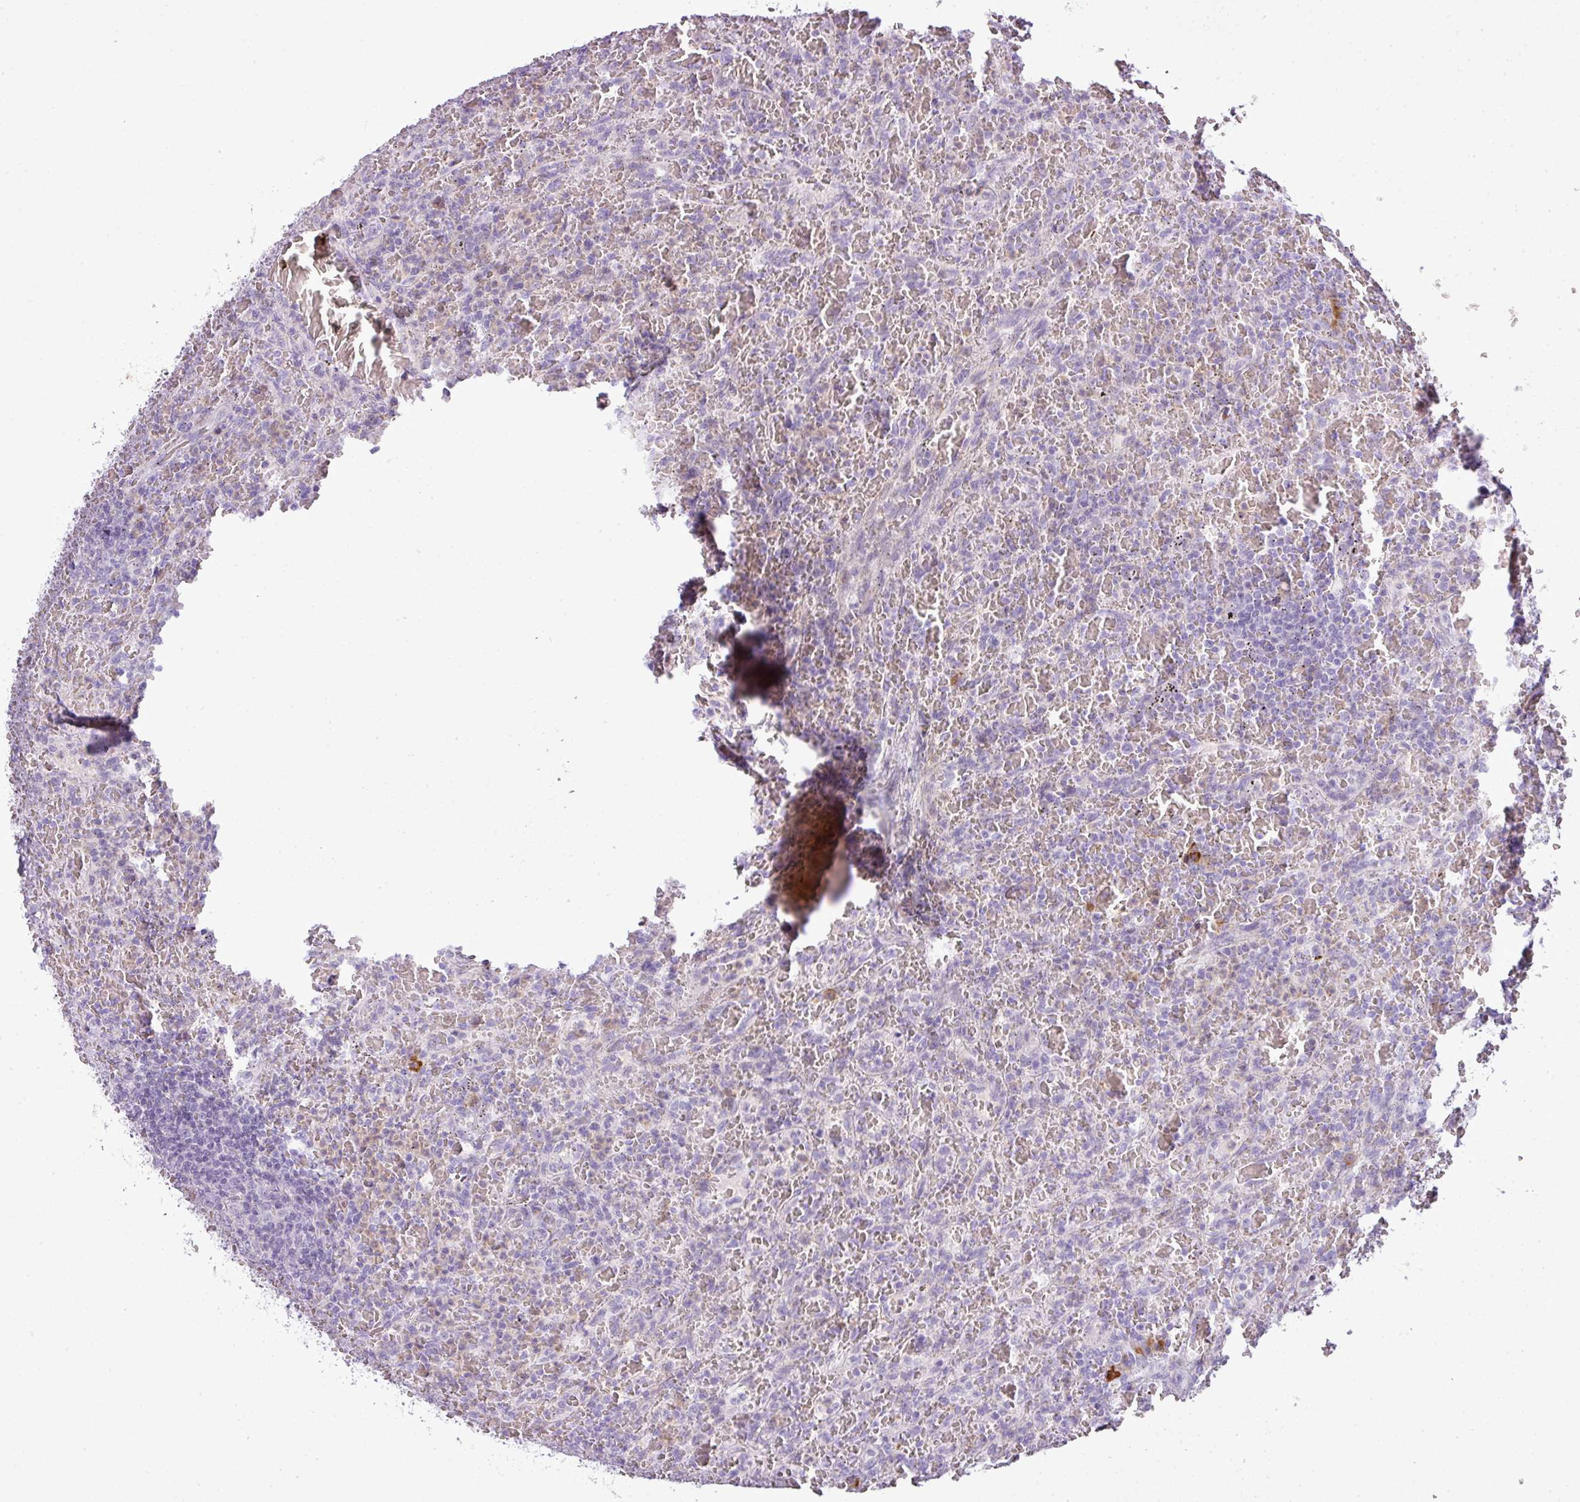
{"staining": {"intensity": "negative", "quantity": "none", "location": "none"}, "tissue": "lymphoma", "cell_type": "Tumor cells", "image_type": "cancer", "snomed": [{"axis": "morphology", "description": "Malignant lymphoma, non-Hodgkin's type, Low grade"}, {"axis": "topography", "description": "Spleen"}], "caption": "Immunohistochemistry (IHC) histopathology image of human malignant lymphoma, non-Hodgkin's type (low-grade) stained for a protein (brown), which shows no staining in tumor cells. Brightfield microscopy of immunohistochemistry (IHC) stained with DAB (3,3'-diaminobenzidine) (brown) and hematoxylin (blue), captured at high magnification.", "gene": "C4B", "patient": {"sex": "female", "age": 64}}